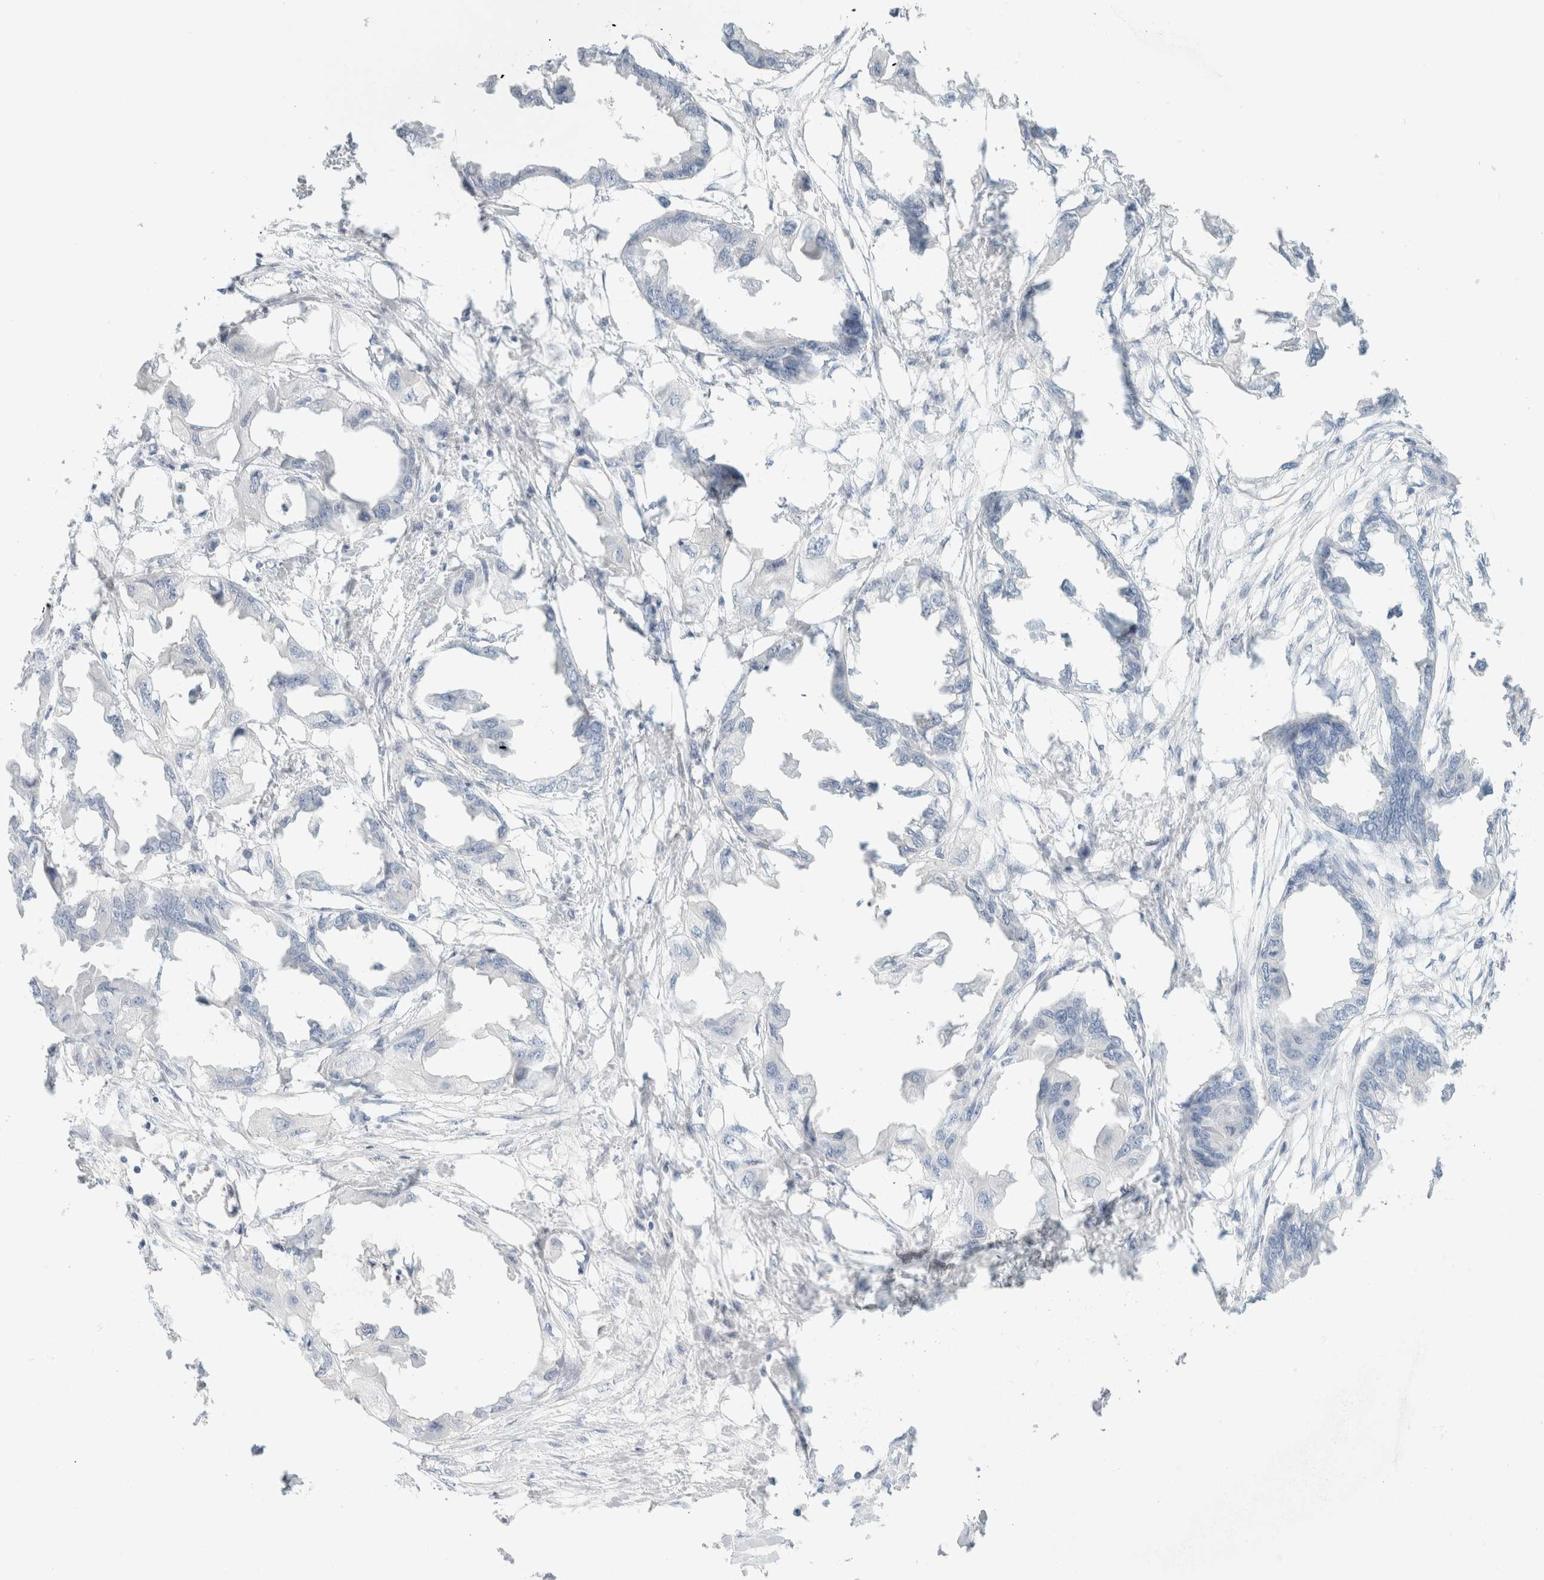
{"staining": {"intensity": "negative", "quantity": "none", "location": "none"}, "tissue": "endometrial cancer", "cell_type": "Tumor cells", "image_type": "cancer", "snomed": [{"axis": "morphology", "description": "Adenocarcinoma, NOS"}, {"axis": "morphology", "description": "Adenocarcinoma, metastatic, NOS"}, {"axis": "topography", "description": "Adipose tissue"}, {"axis": "topography", "description": "Endometrium"}], "caption": "High magnification brightfield microscopy of endometrial cancer (metastatic adenocarcinoma) stained with DAB (3,3'-diaminobenzidine) (brown) and counterstained with hematoxylin (blue): tumor cells show no significant positivity.", "gene": "CPQ", "patient": {"sex": "female", "age": 67}}